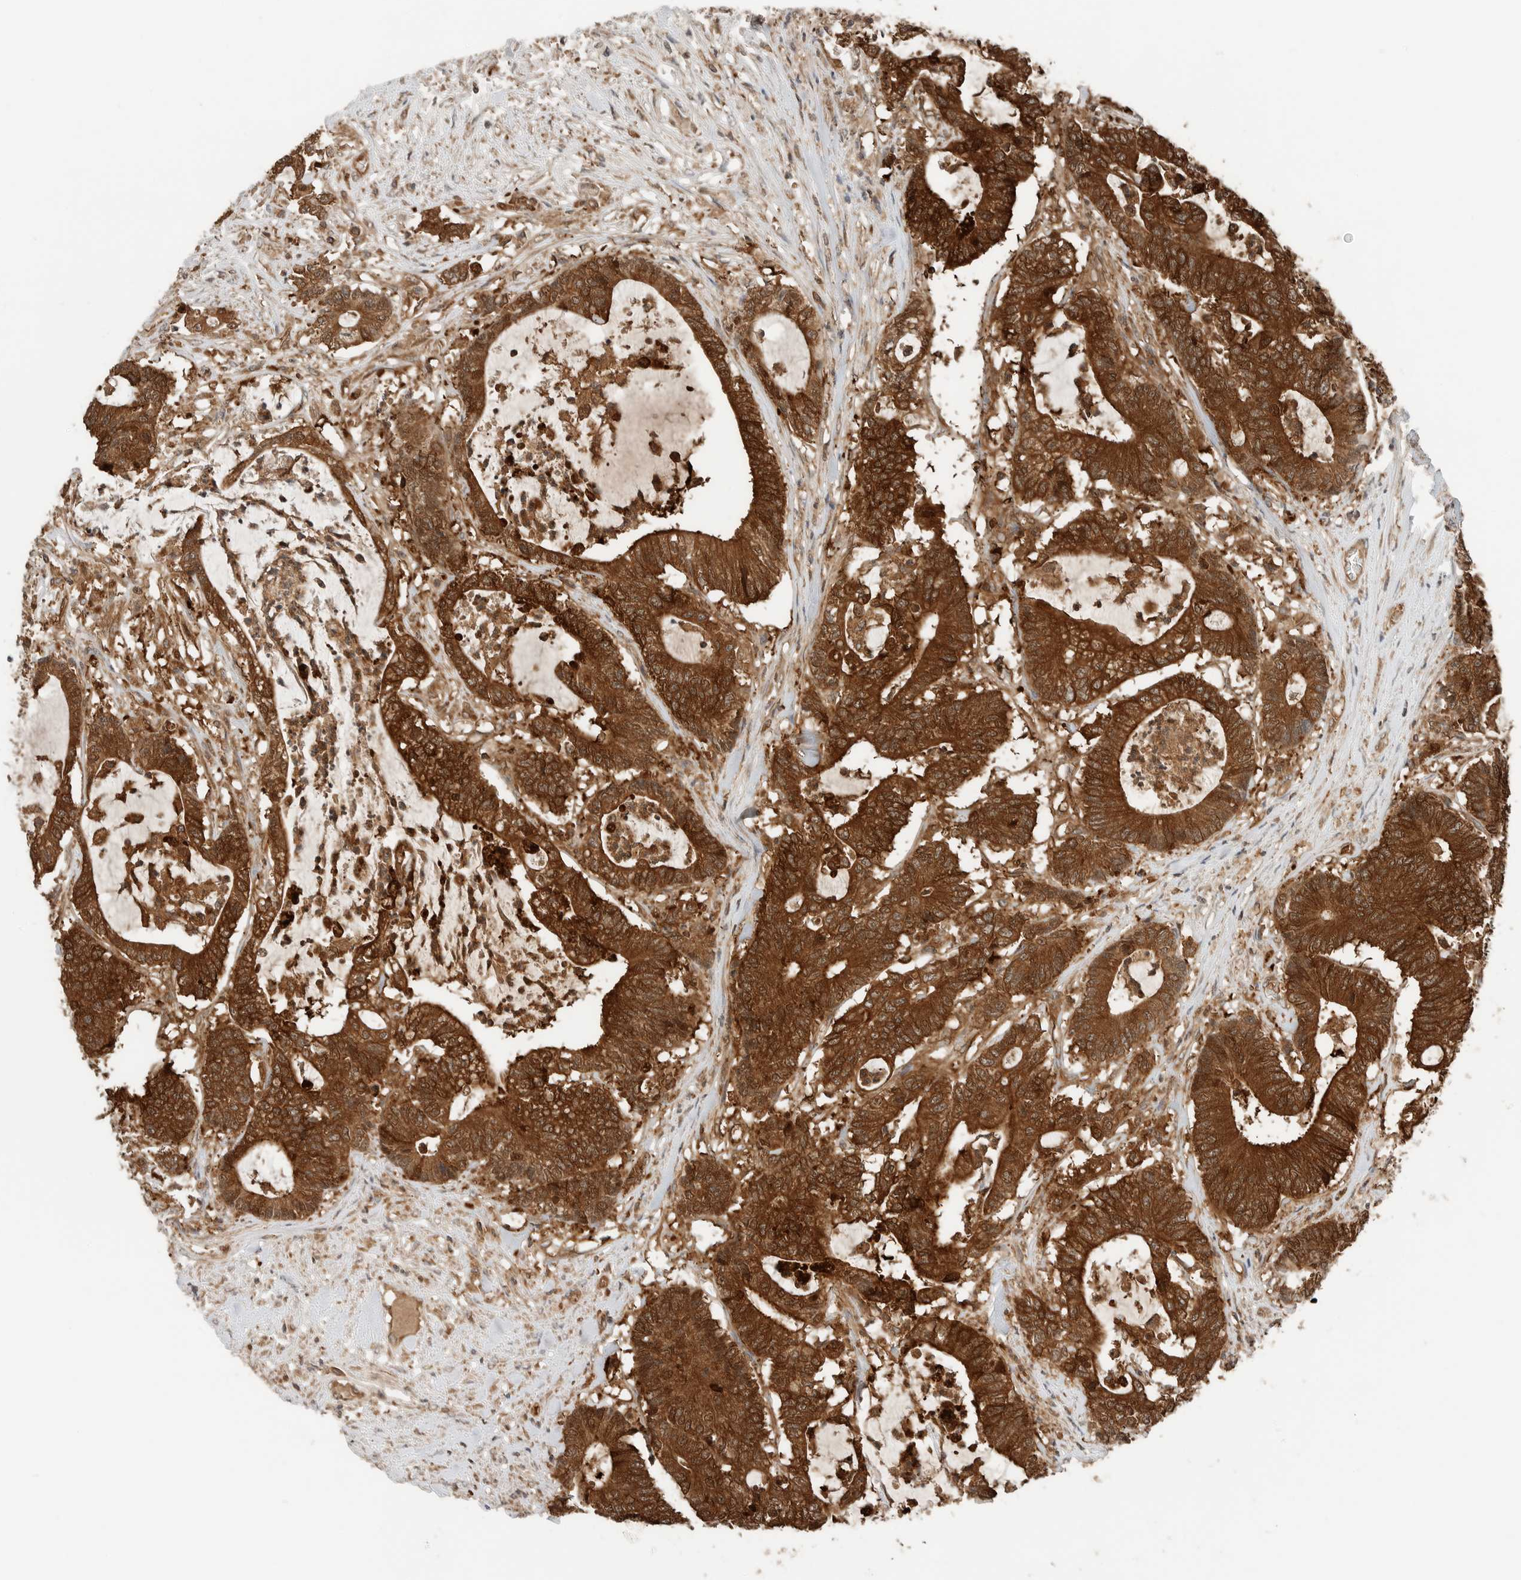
{"staining": {"intensity": "strong", "quantity": ">75%", "location": "cytoplasmic/membranous"}, "tissue": "colorectal cancer", "cell_type": "Tumor cells", "image_type": "cancer", "snomed": [{"axis": "morphology", "description": "Adenocarcinoma, NOS"}, {"axis": "topography", "description": "Colon"}], "caption": "IHC image of human colorectal cancer stained for a protein (brown), which demonstrates high levels of strong cytoplasmic/membranous positivity in approximately >75% of tumor cells.", "gene": "XPNPEP1", "patient": {"sex": "female", "age": 84}}